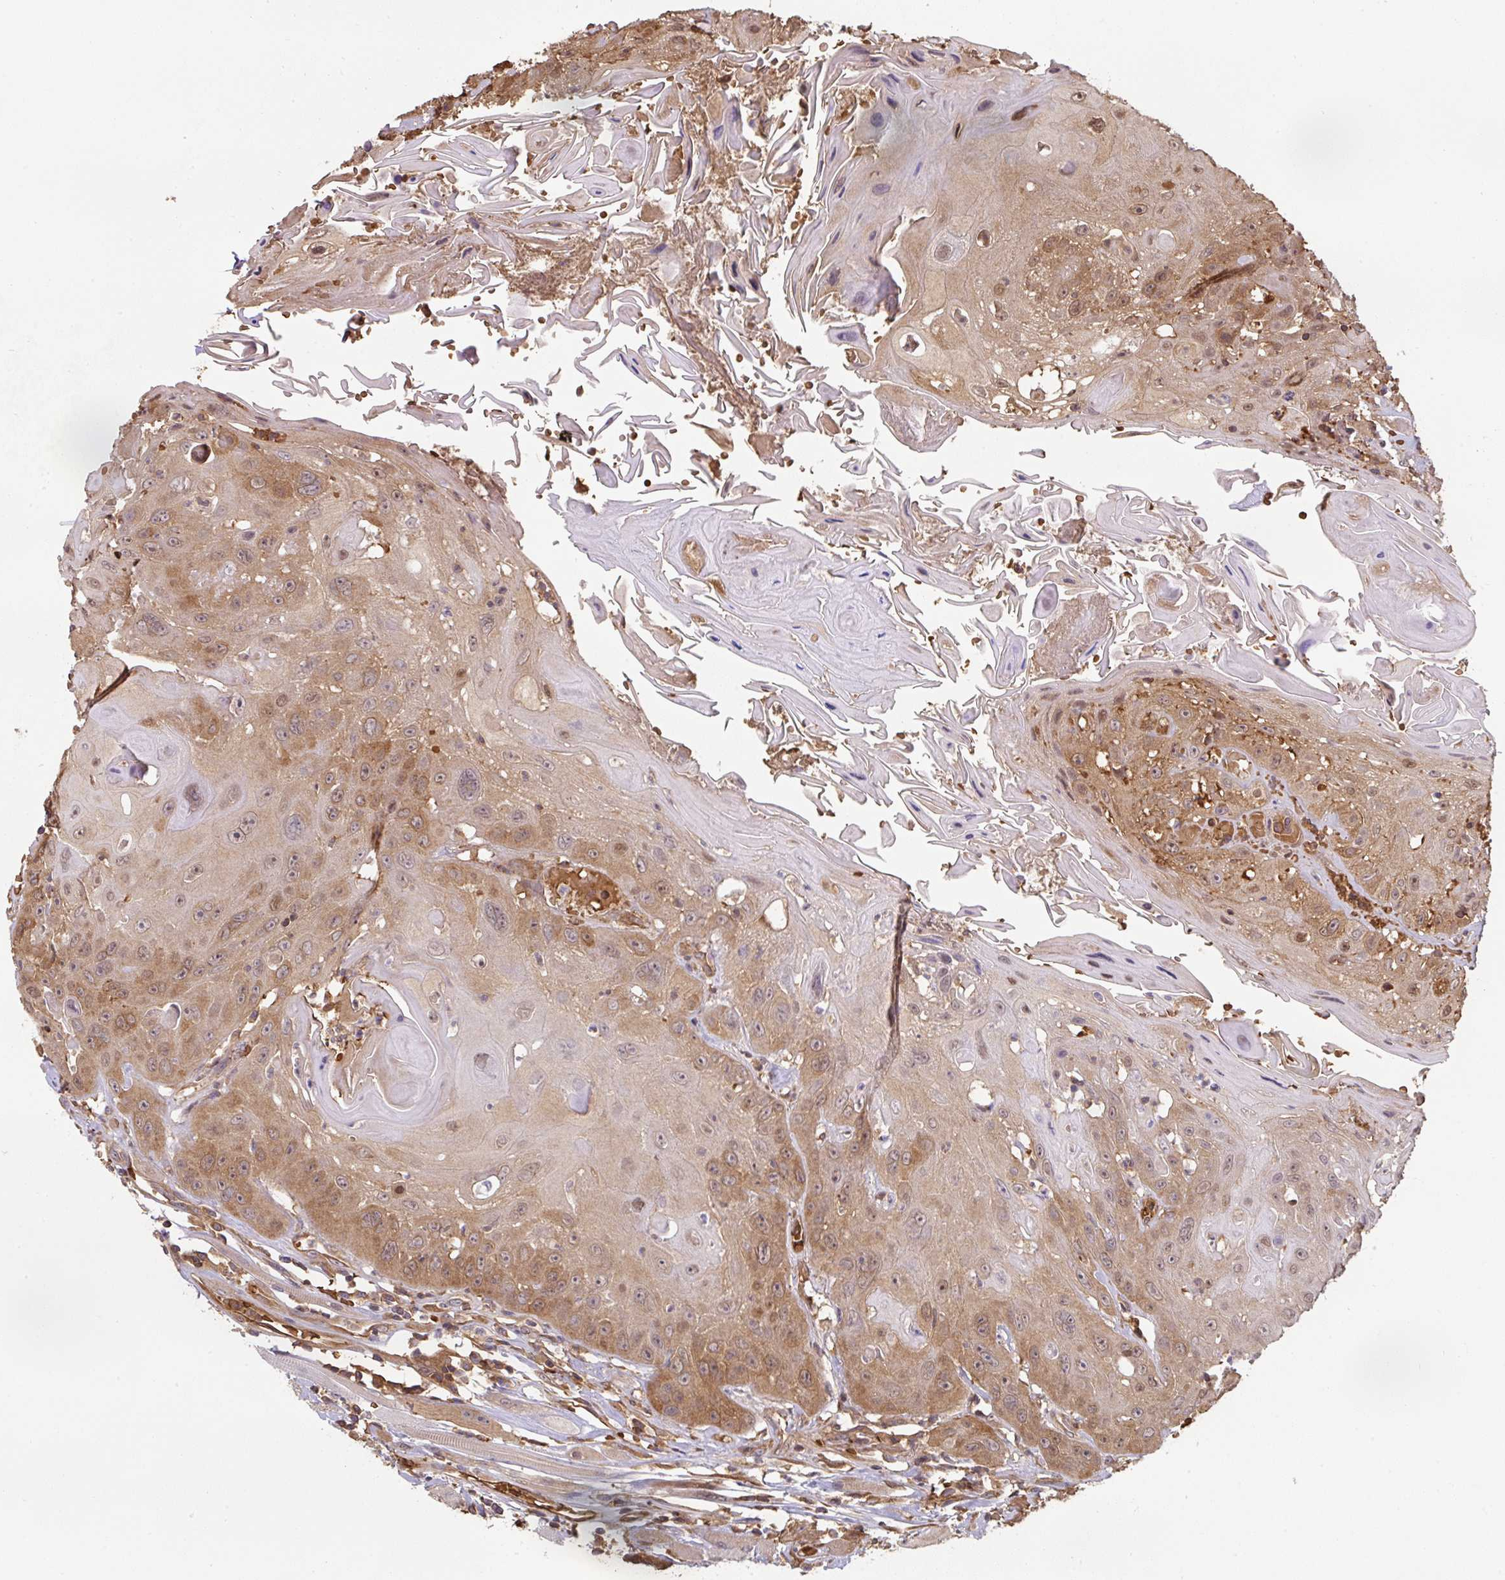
{"staining": {"intensity": "moderate", "quantity": ">75%", "location": "cytoplasmic/membranous"}, "tissue": "head and neck cancer", "cell_type": "Tumor cells", "image_type": "cancer", "snomed": [{"axis": "morphology", "description": "Squamous cell carcinoma, NOS"}, {"axis": "topography", "description": "Head-Neck"}], "caption": "Brown immunohistochemical staining in head and neck cancer (squamous cell carcinoma) demonstrates moderate cytoplasmic/membranous expression in approximately >75% of tumor cells.", "gene": "ST13", "patient": {"sex": "female", "age": 59}}